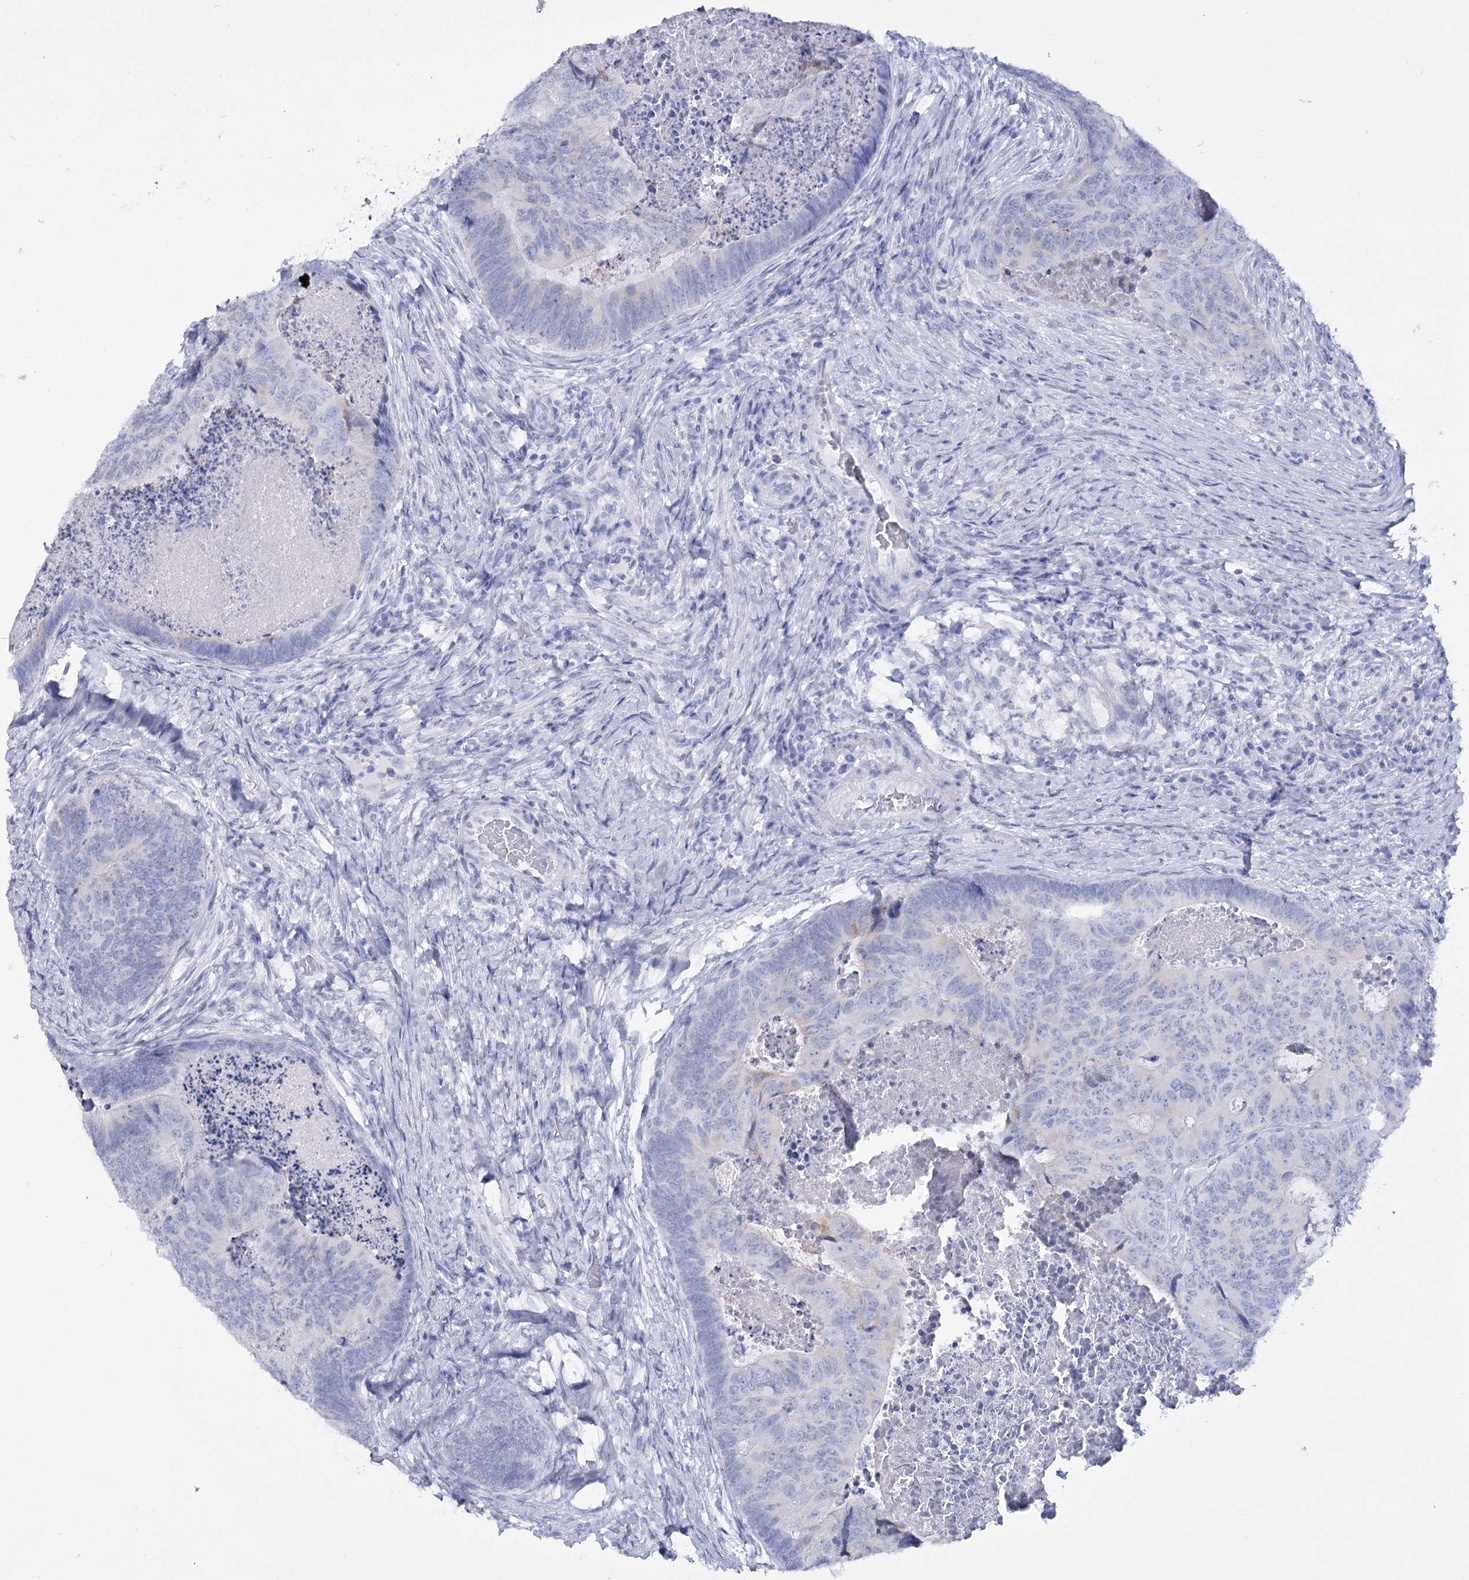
{"staining": {"intensity": "moderate", "quantity": "<25%", "location": "cytoplasmic/membranous"}, "tissue": "colorectal cancer", "cell_type": "Tumor cells", "image_type": "cancer", "snomed": [{"axis": "morphology", "description": "Adenocarcinoma, NOS"}, {"axis": "topography", "description": "Colon"}], "caption": "Immunohistochemical staining of colorectal adenocarcinoma shows low levels of moderate cytoplasmic/membranous protein staining in about <25% of tumor cells.", "gene": "RNF186", "patient": {"sex": "female", "age": 67}}